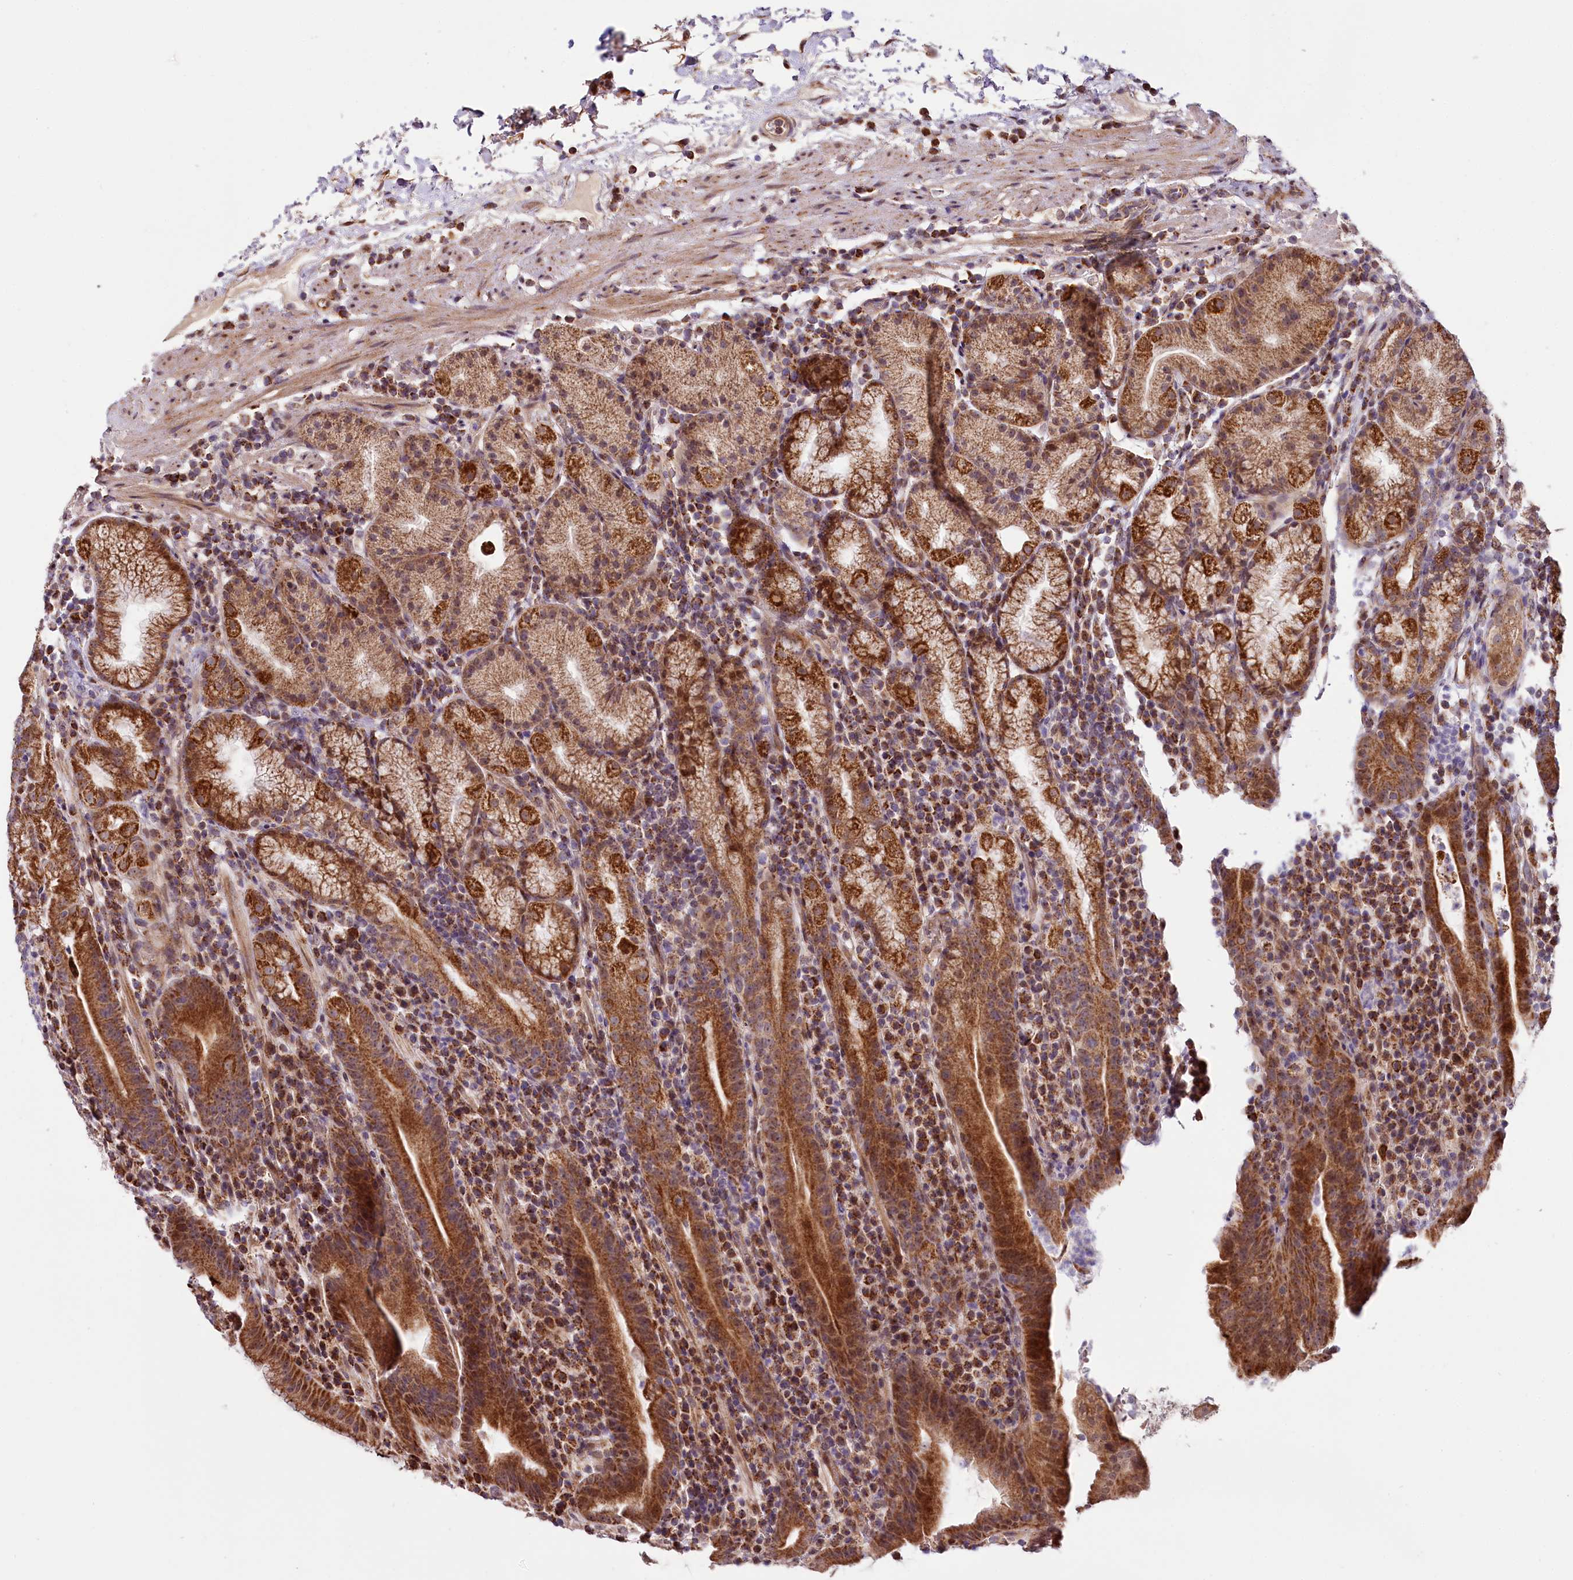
{"staining": {"intensity": "strong", "quantity": ">75%", "location": "cytoplasmic/membranous"}, "tissue": "stomach", "cell_type": "Glandular cells", "image_type": "normal", "snomed": [{"axis": "morphology", "description": "Normal tissue, NOS"}, {"axis": "morphology", "description": "Inflammation, NOS"}, {"axis": "topography", "description": "Stomach"}], "caption": "Benign stomach demonstrates strong cytoplasmic/membranous expression in about >75% of glandular cells, visualized by immunohistochemistry. The protein of interest is stained brown, and the nuclei are stained in blue (DAB (3,3'-diaminobenzidine) IHC with brightfield microscopy, high magnification).", "gene": "ST7", "patient": {"sex": "male", "age": 79}}